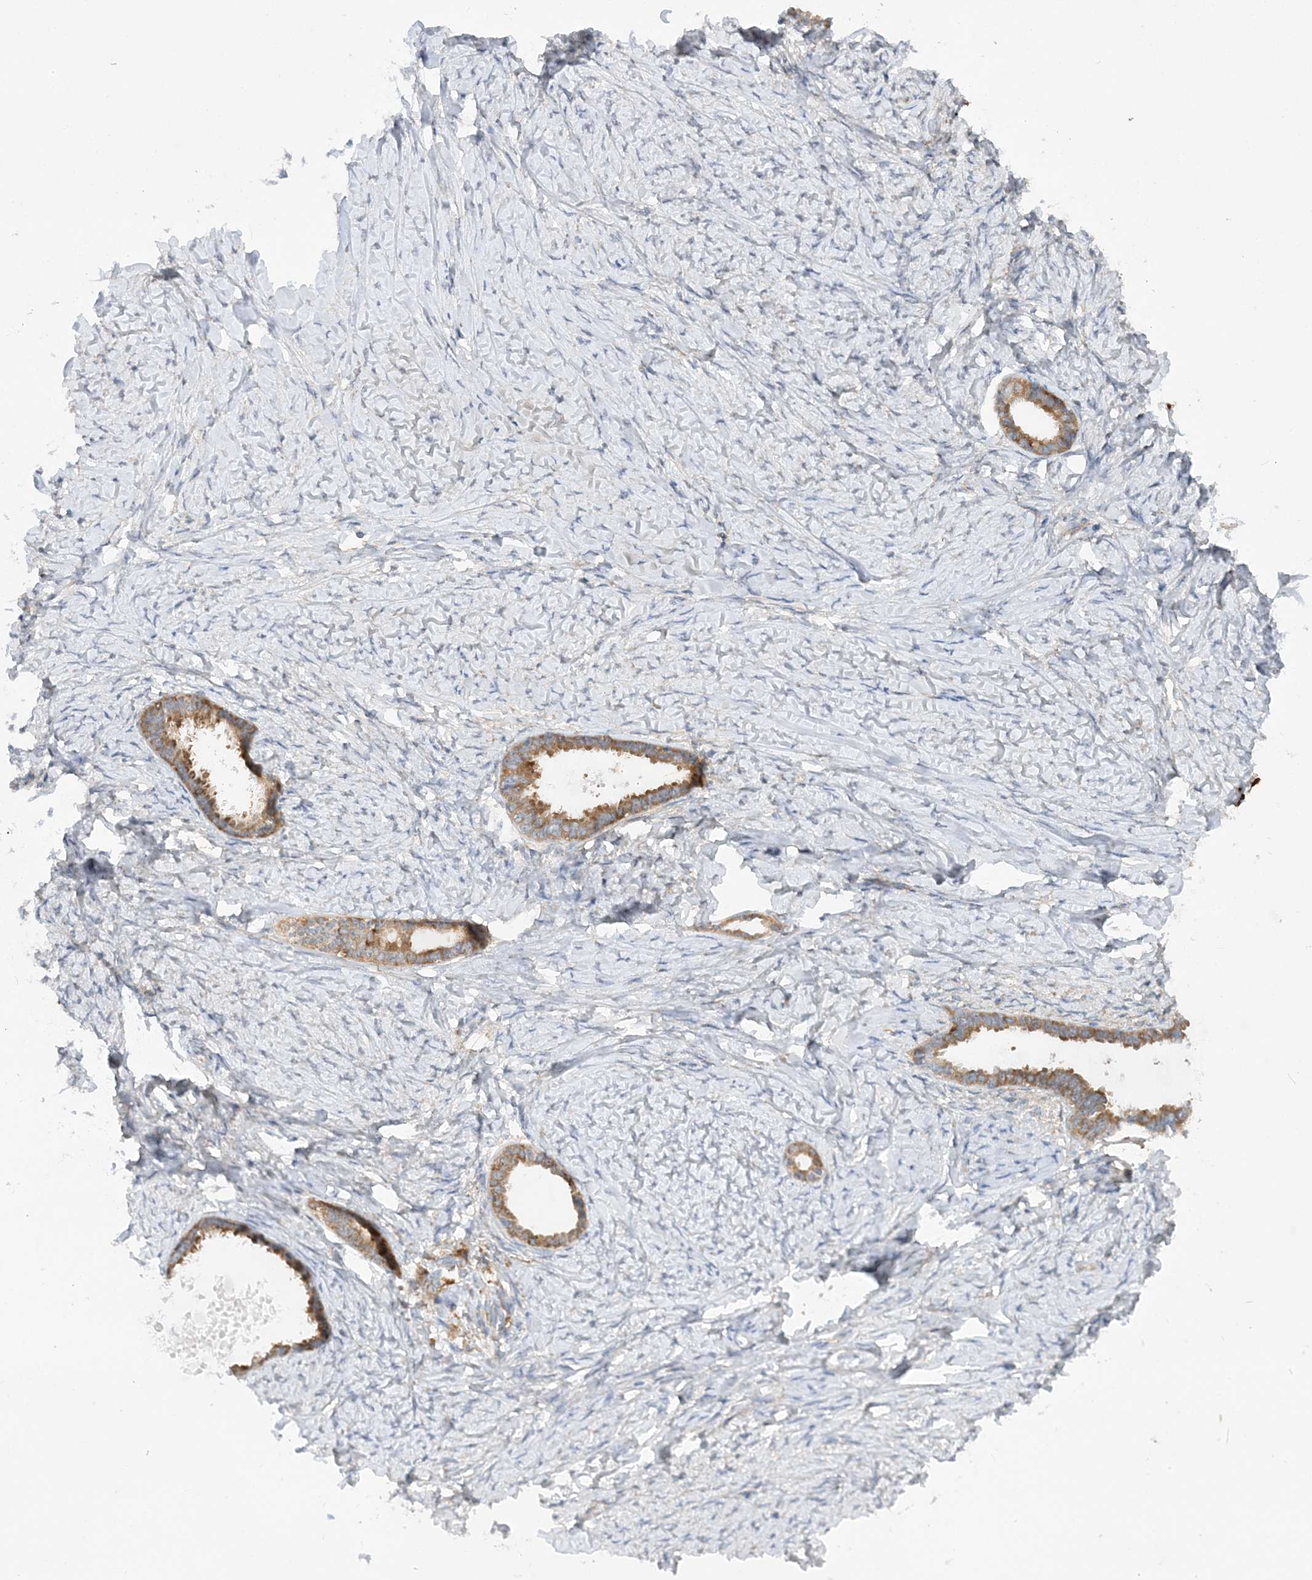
{"staining": {"intensity": "moderate", "quantity": ">75%", "location": "cytoplasmic/membranous"}, "tissue": "ovarian cancer", "cell_type": "Tumor cells", "image_type": "cancer", "snomed": [{"axis": "morphology", "description": "Cystadenocarcinoma, serous, NOS"}, {"axis": "topography", "description": "Ovary"}], "caption": "Immunohistochemistry of human serous cystadenocarcinoma (ovarian) shows medium levels of moderate cytoplasmic/membranous expression in about >75% of tumor cells. (DAB (3,3'-diaminobenzidine) = brown stain, brightfield microscopy at high magnification).", "gene": "LARP4B", "patient": {"sex": "female", "age": 79}}